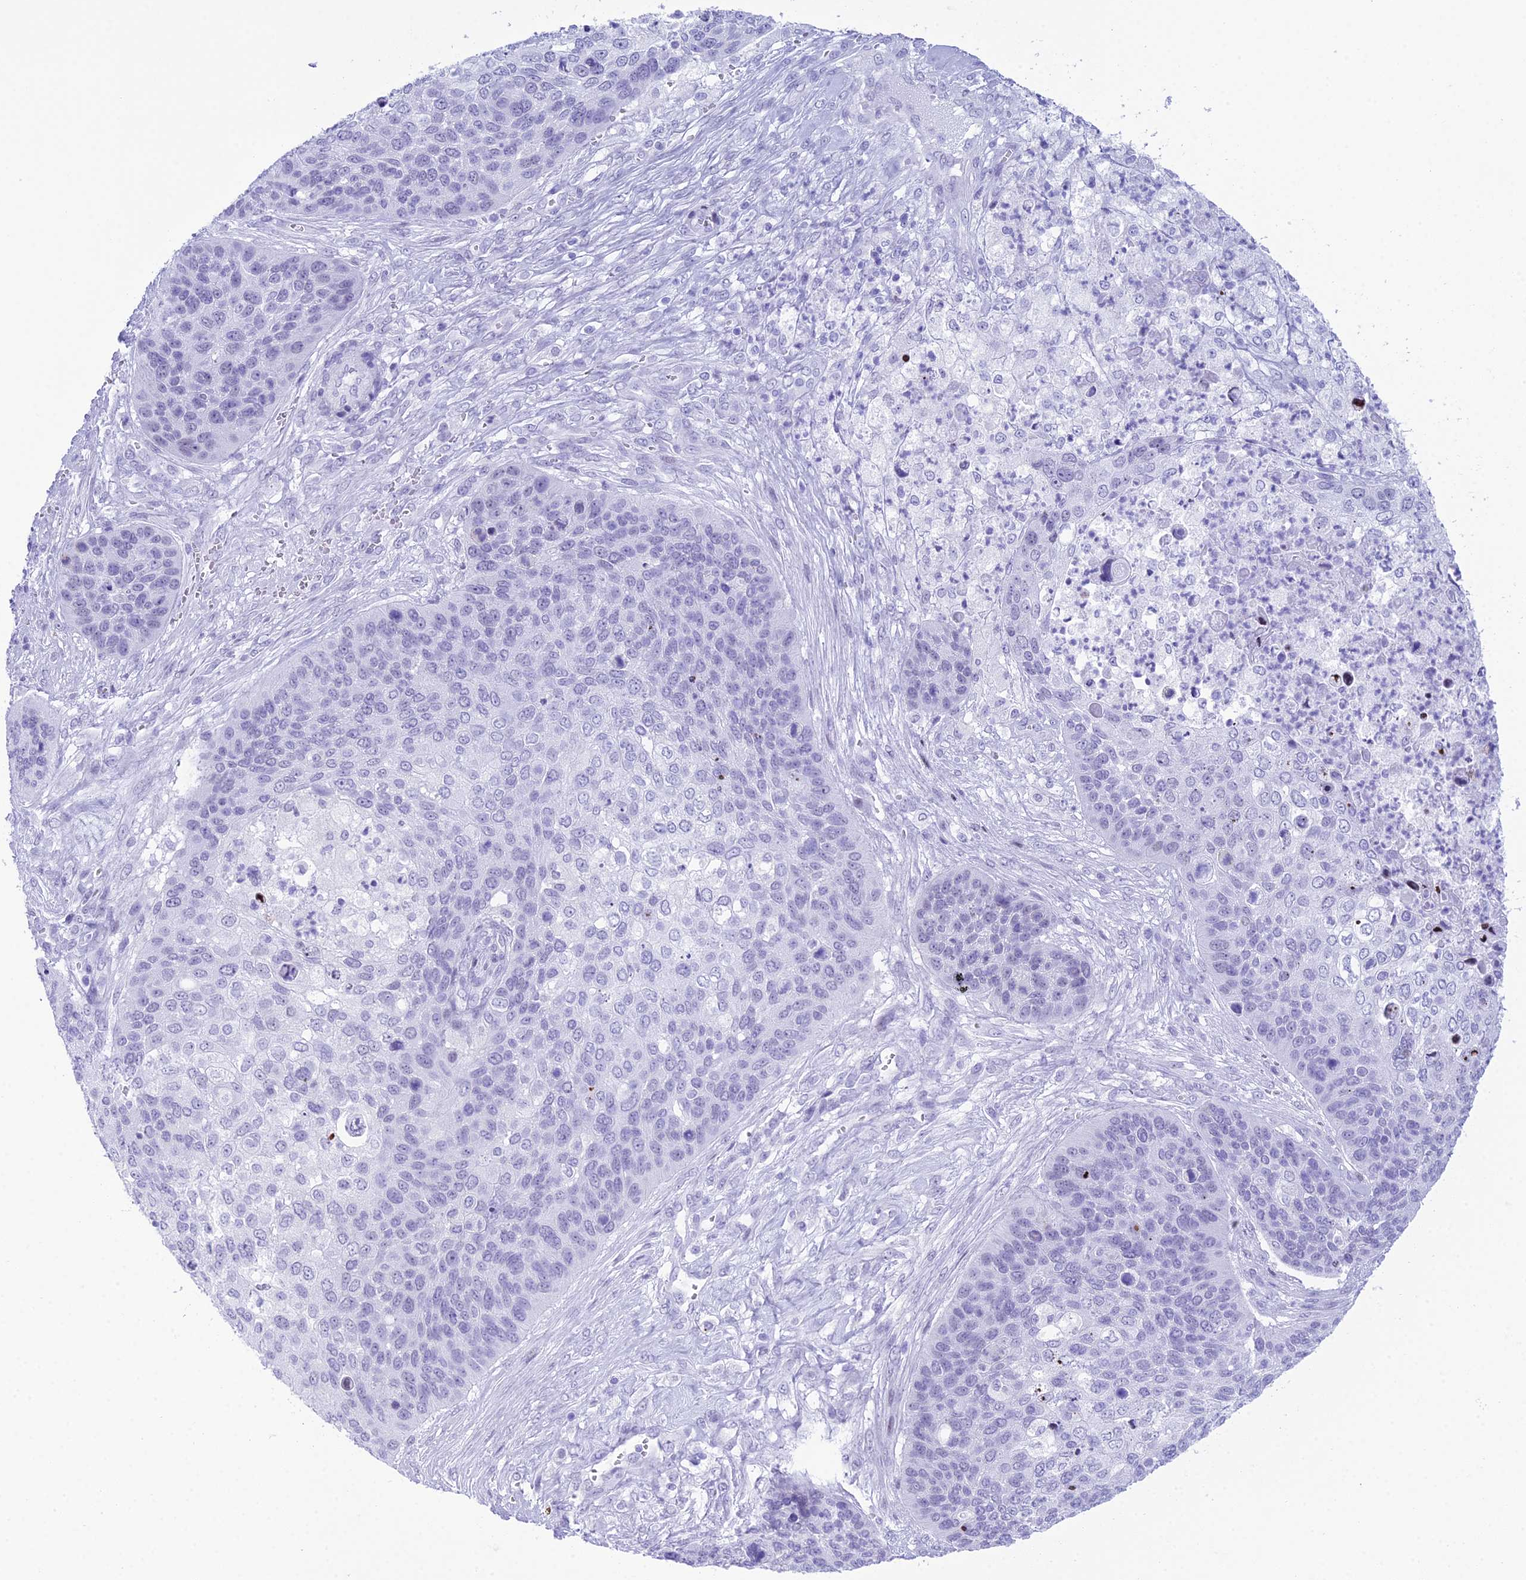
{"staining": {"intensity": "negative", "quantity": "none", "location": "none"}, "tissue": "skin cancer", "cell_type": "Tumor cells", "image_type": "cancer", "snomed": [{"axis": "morphology", "description": "Basal cell carcinoma"}, {"axis": "topography", "description": "Skin"}], "caption": "Micrograph shows no significant protein positivity in tumor cells of skin cancer.", "gene": "RNPS1", "patient": {"sex": "female", "age": 74}}